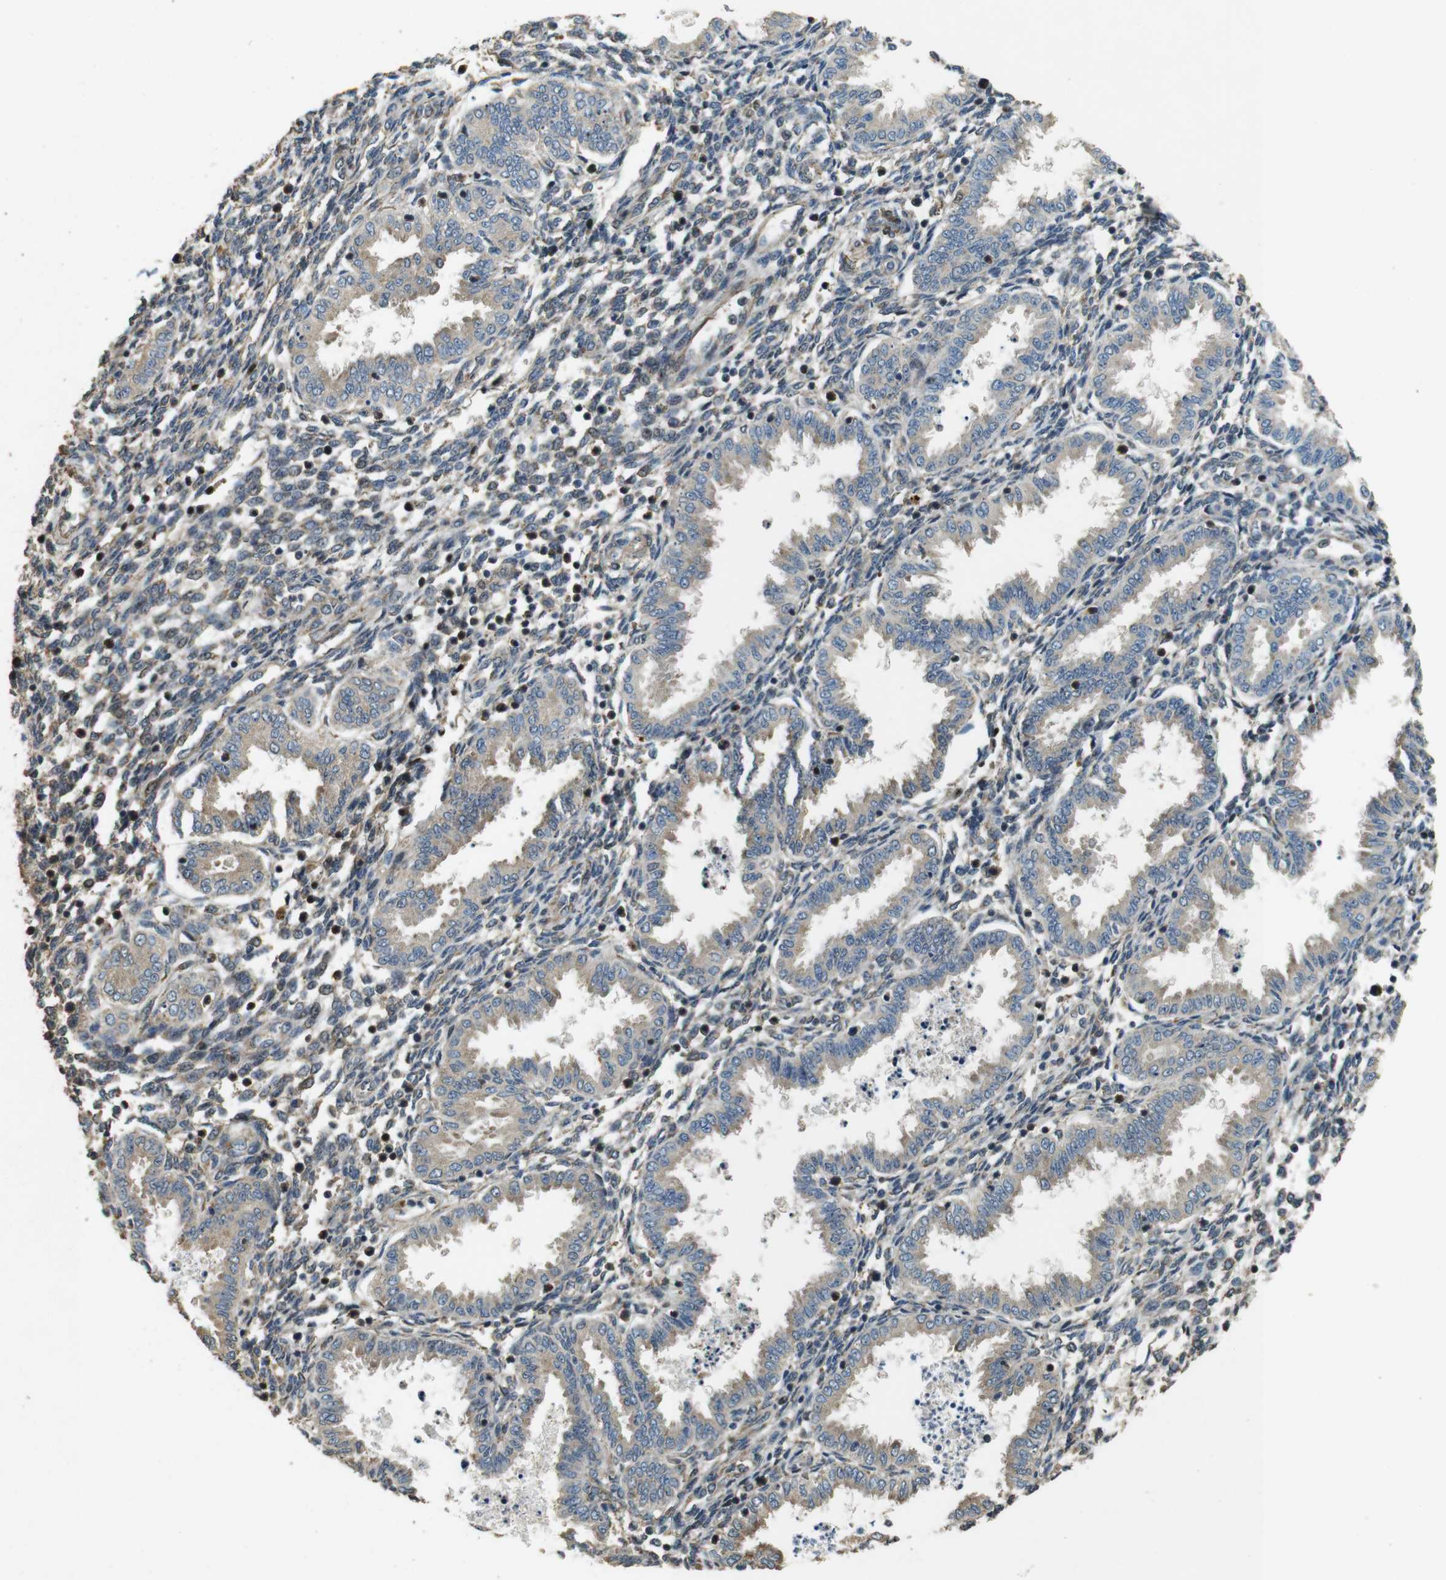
{"staining": {"intensity": "moderate", "quantity": ">75%", "location": "cytoplasmic/membranous"}, "tissue": "endometrium", "cell_type": "Cells in endometrial stroma", "image_type": "normal", "snomed": [{"axis": "morphology", "description": "Normal tissue, NOS"}, {"axis": "topography", "description": "Endometrium"}], "caption": "This photomicrograph demonstrates immunohistochemistry (IHC) staining of unremarkable human endometrium, with medium moderate cytoplasmic/membranous positivity in approximately >75% of cells in endometrial stroma.", "gene": "BNIP3", "patient": {"sex": "female", "age": 33}}